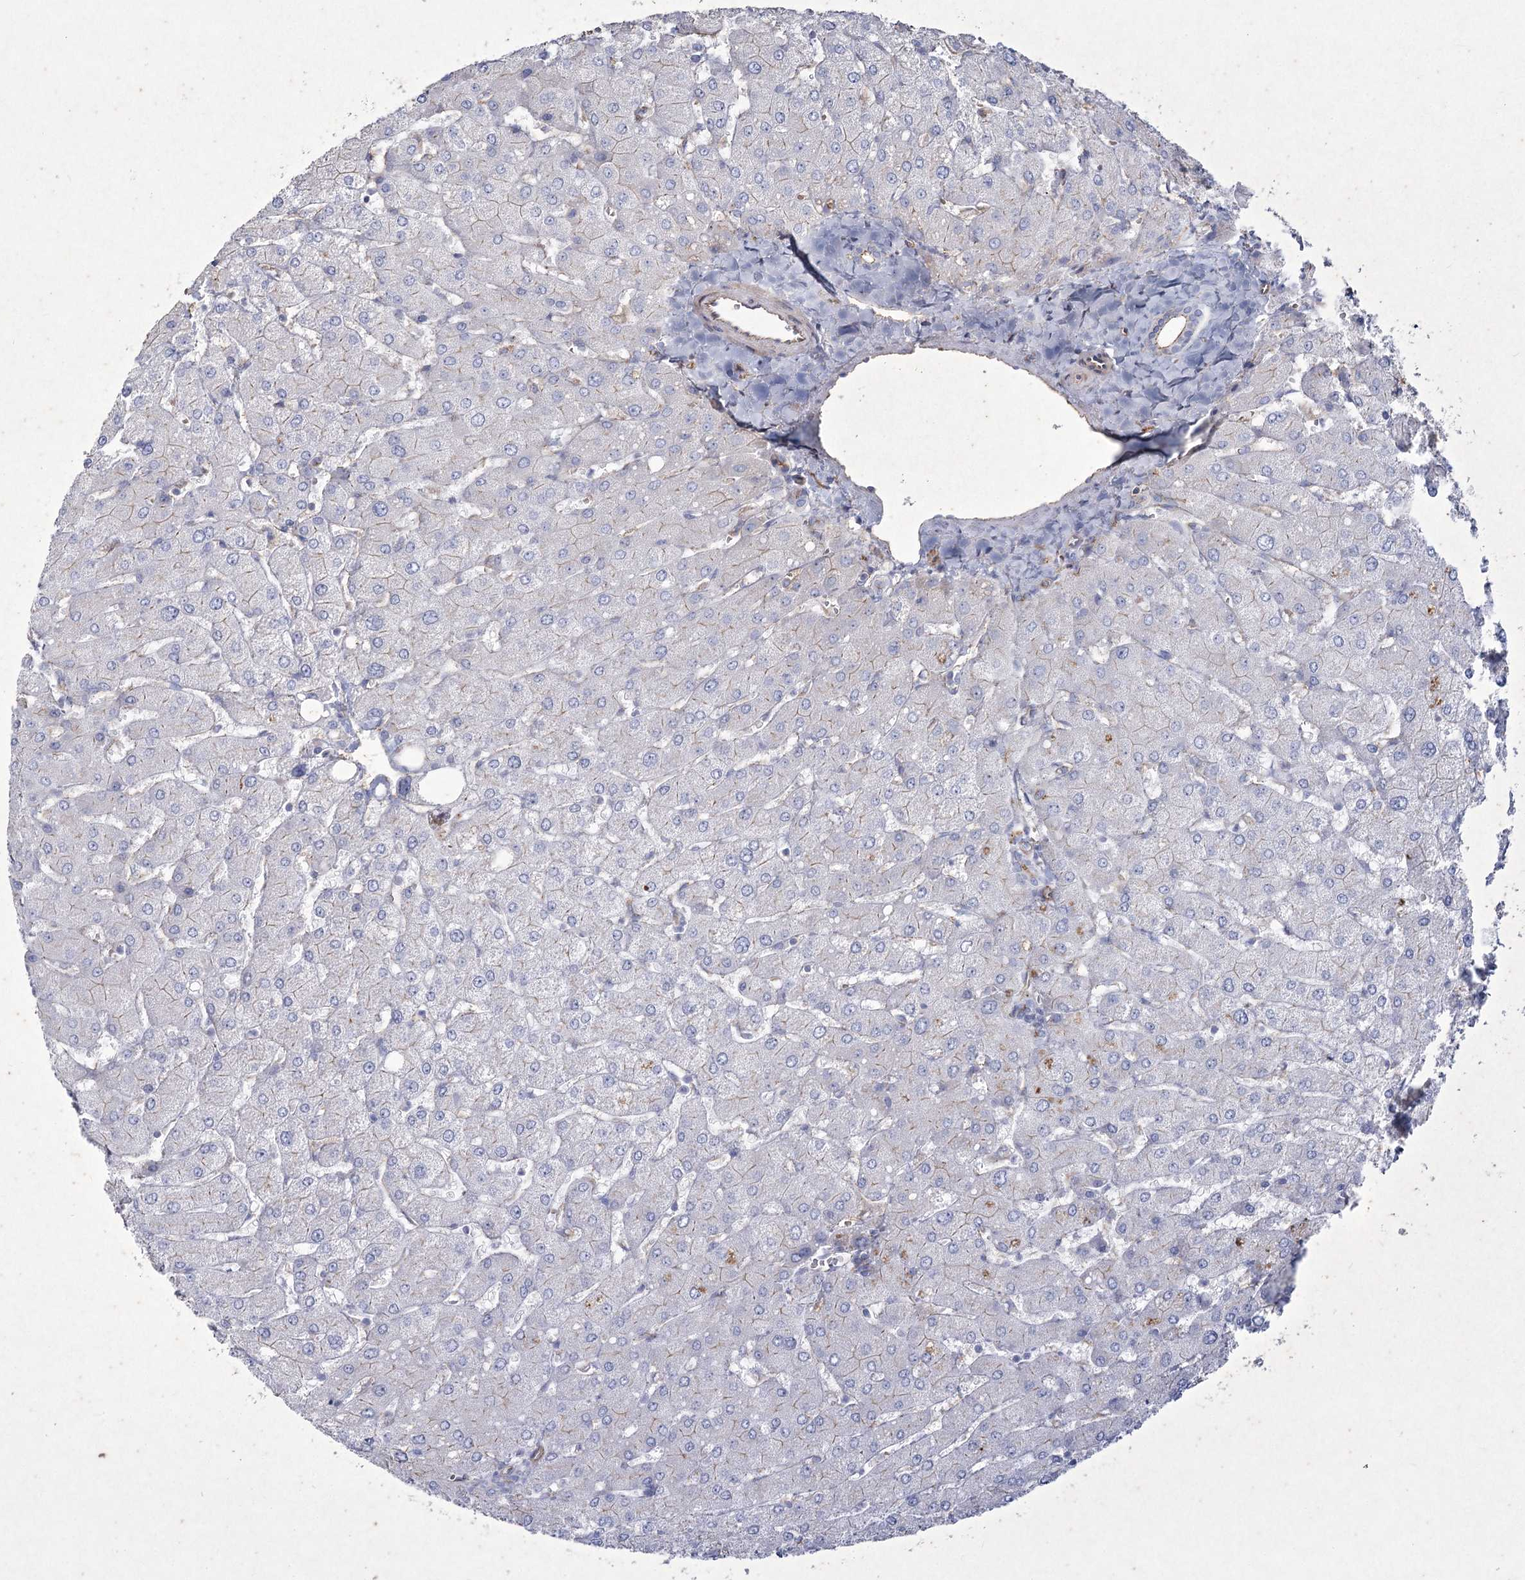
{"staining": {"intensity": "negative", "quantity": "none", "location": "none"}, "tissue": "liver", "cell_type": "Cholangiocytes", "image_type": "normal", "snomed": [{"axis": "morphology", "description": "Normal tissue, NOS"}, {"axis": "topography", "description": "Liver"}], "caption": "Immunohistochemistry image of benign liver: liver stained with DAB (3,3'-diaminobenzidine) displays no significant protein expression in cholangiocytes.", "gene": "LDLRAD3", "patient": {"sex": "male", "age": 55}}